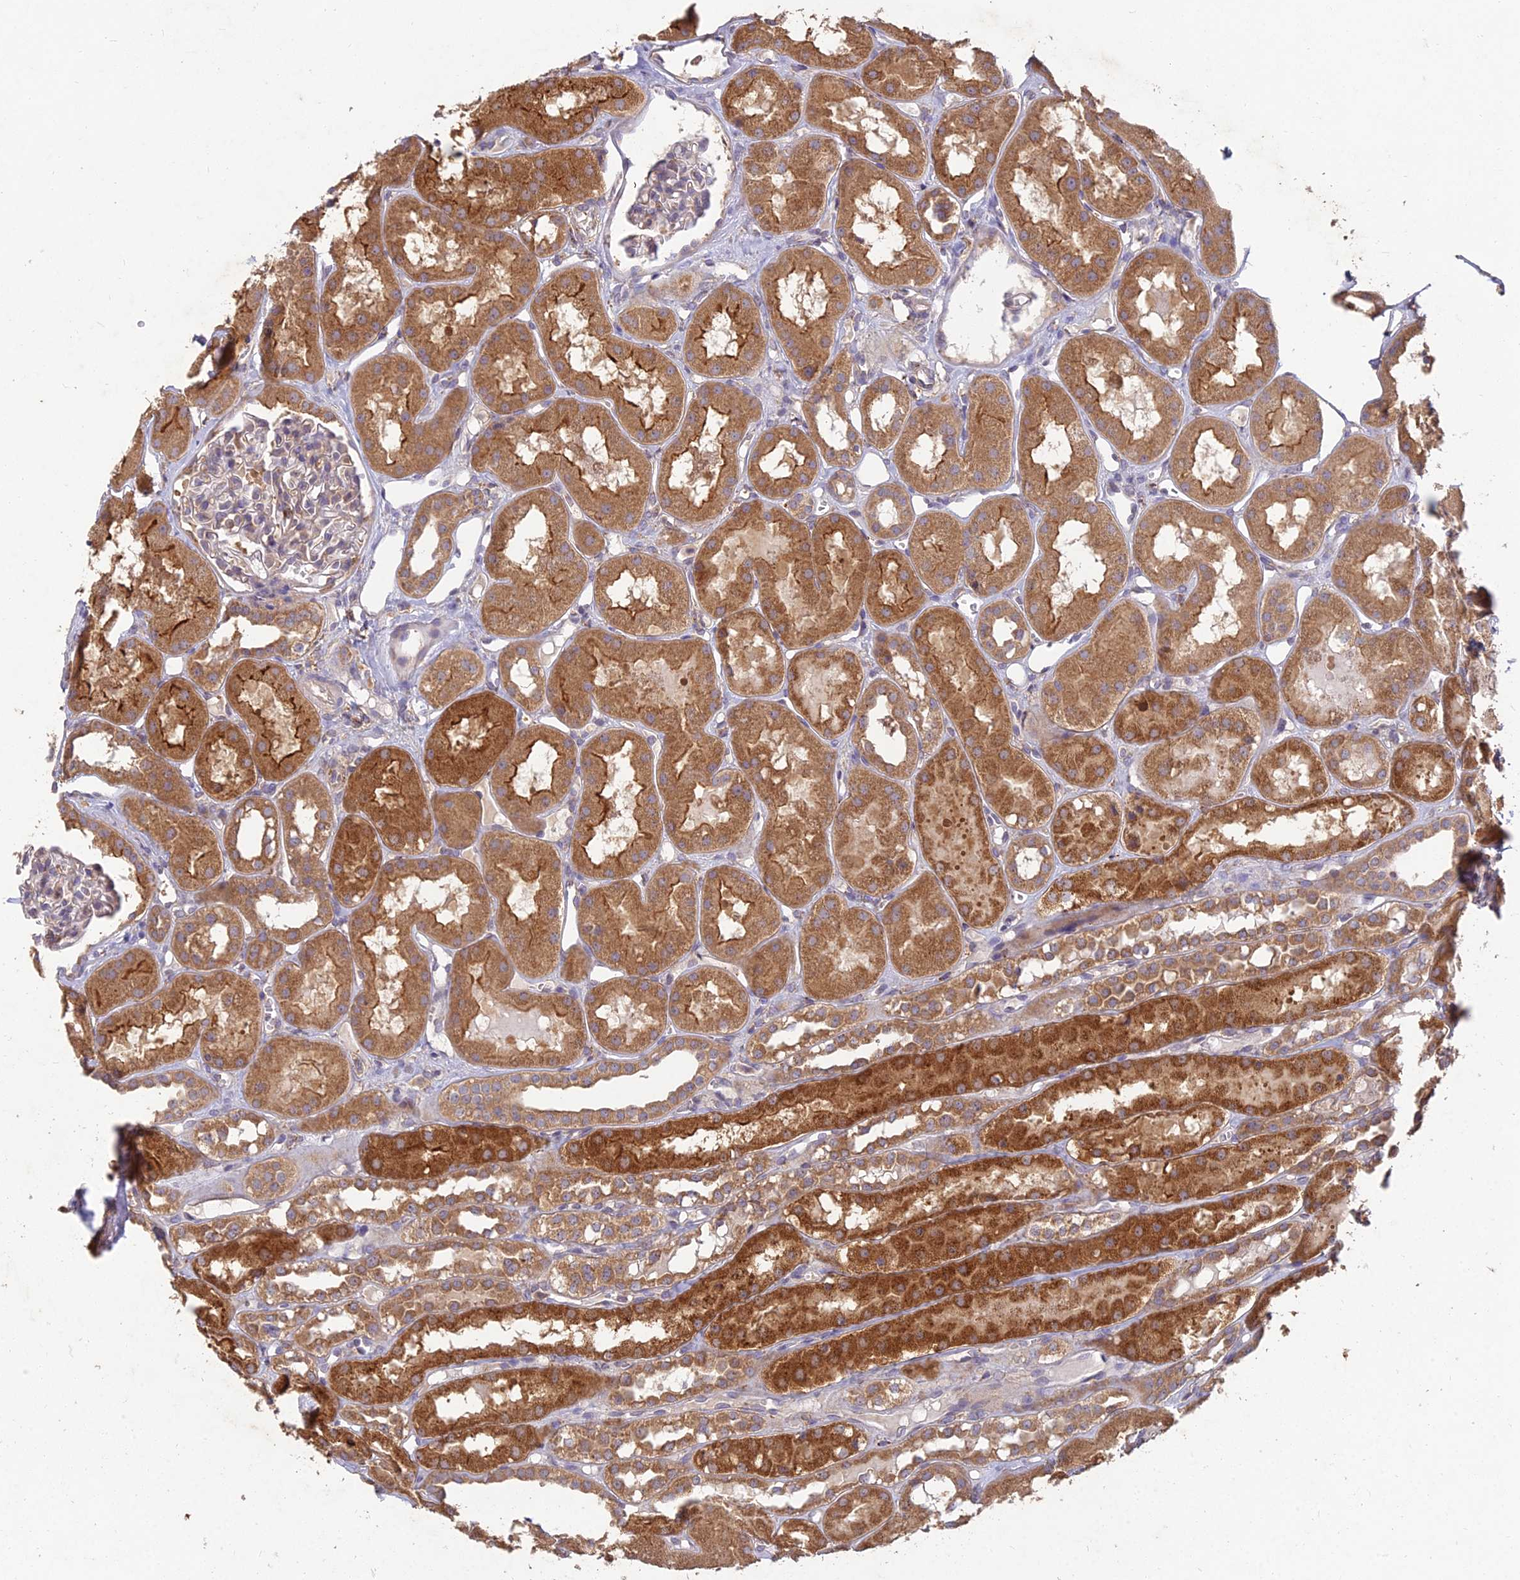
{"staining": {"intensity": "moderate", "quantity": "<25%", "location": "cytoplasmic/membranous"}, "tissue": "kidney", "cell_type": "Cells in glomeruli", "image_type": "normal", "snomed": [{"axis": "morphology", "description": "Normal tissue, NOS"}, {"axis": "topography", "description": "Kidney"}], "caption": "Moderate cytoplasmic/membranous protein positivity is seen in about <25% of cells in glomeruli in kidney. Nuclei are stained in blue.", "gene": "NXNL2", "patient": {"sex": "male", "age": 16}}